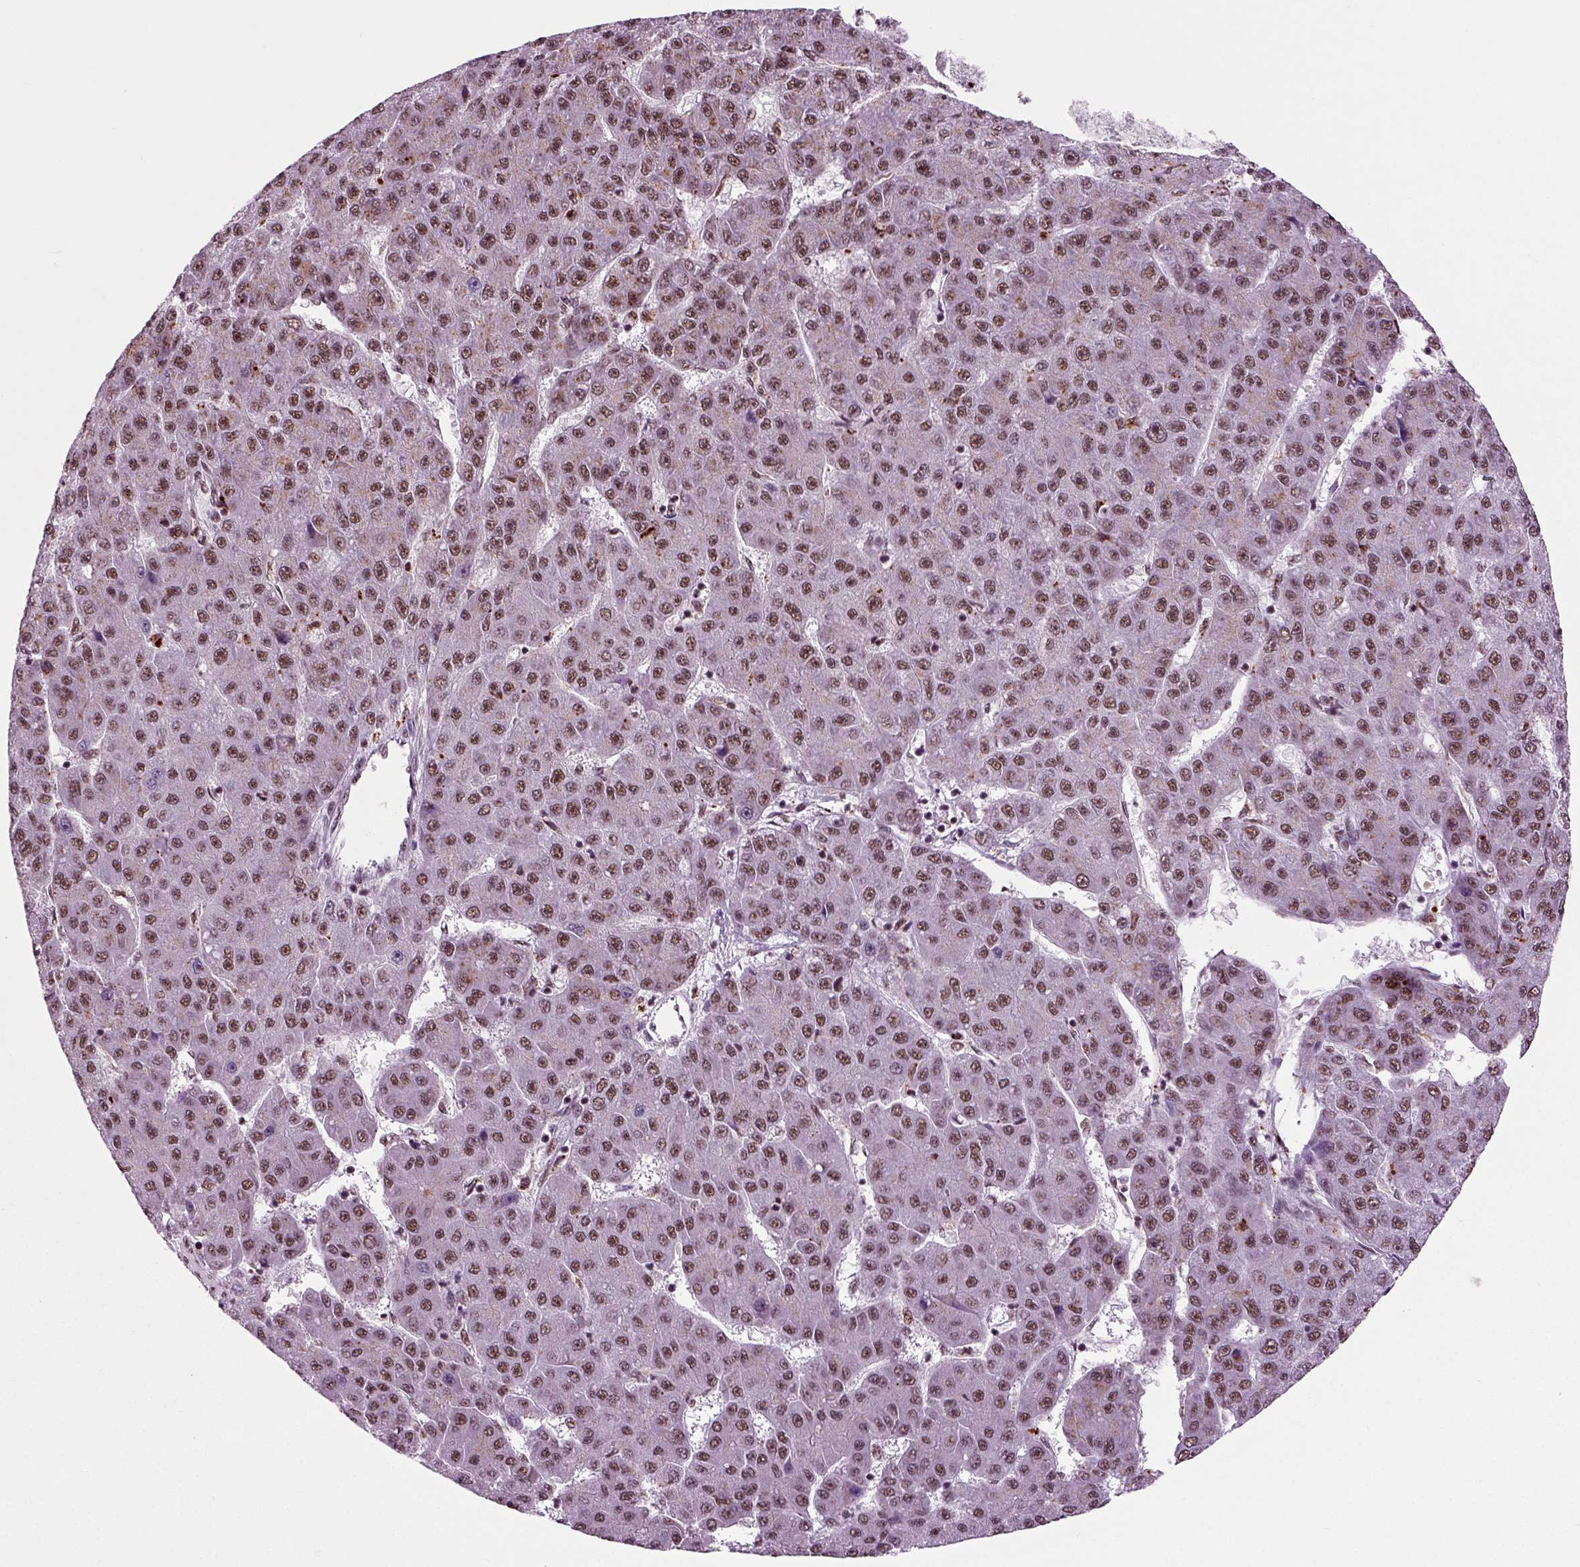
{"staining": {"intensity": "weak", "quantity": "25%-75%", "location": "nuclear"}, "tissue": "liver cancer", "cell_type": "Tumor cells", "image_type": "cancer", "snomed": [{"axis": "morphology", "description": "Carcinoma, Hepatocellular, NOS"}, {"axis": "topography", "description": "Liver"}], "caption": "IHC staining of liver hepatocellular carcinoma, which shows low levels of weak nuclear positivity in about 25%-75% of tumor cells indicating weak nuclear protein staining. The staining was performed using DAB (brown) for protein detection and nuclei were counterstained in hematoxylin (blue).", "gene": "RCOR3", "patient": {"sex": "male", "age": 67}}